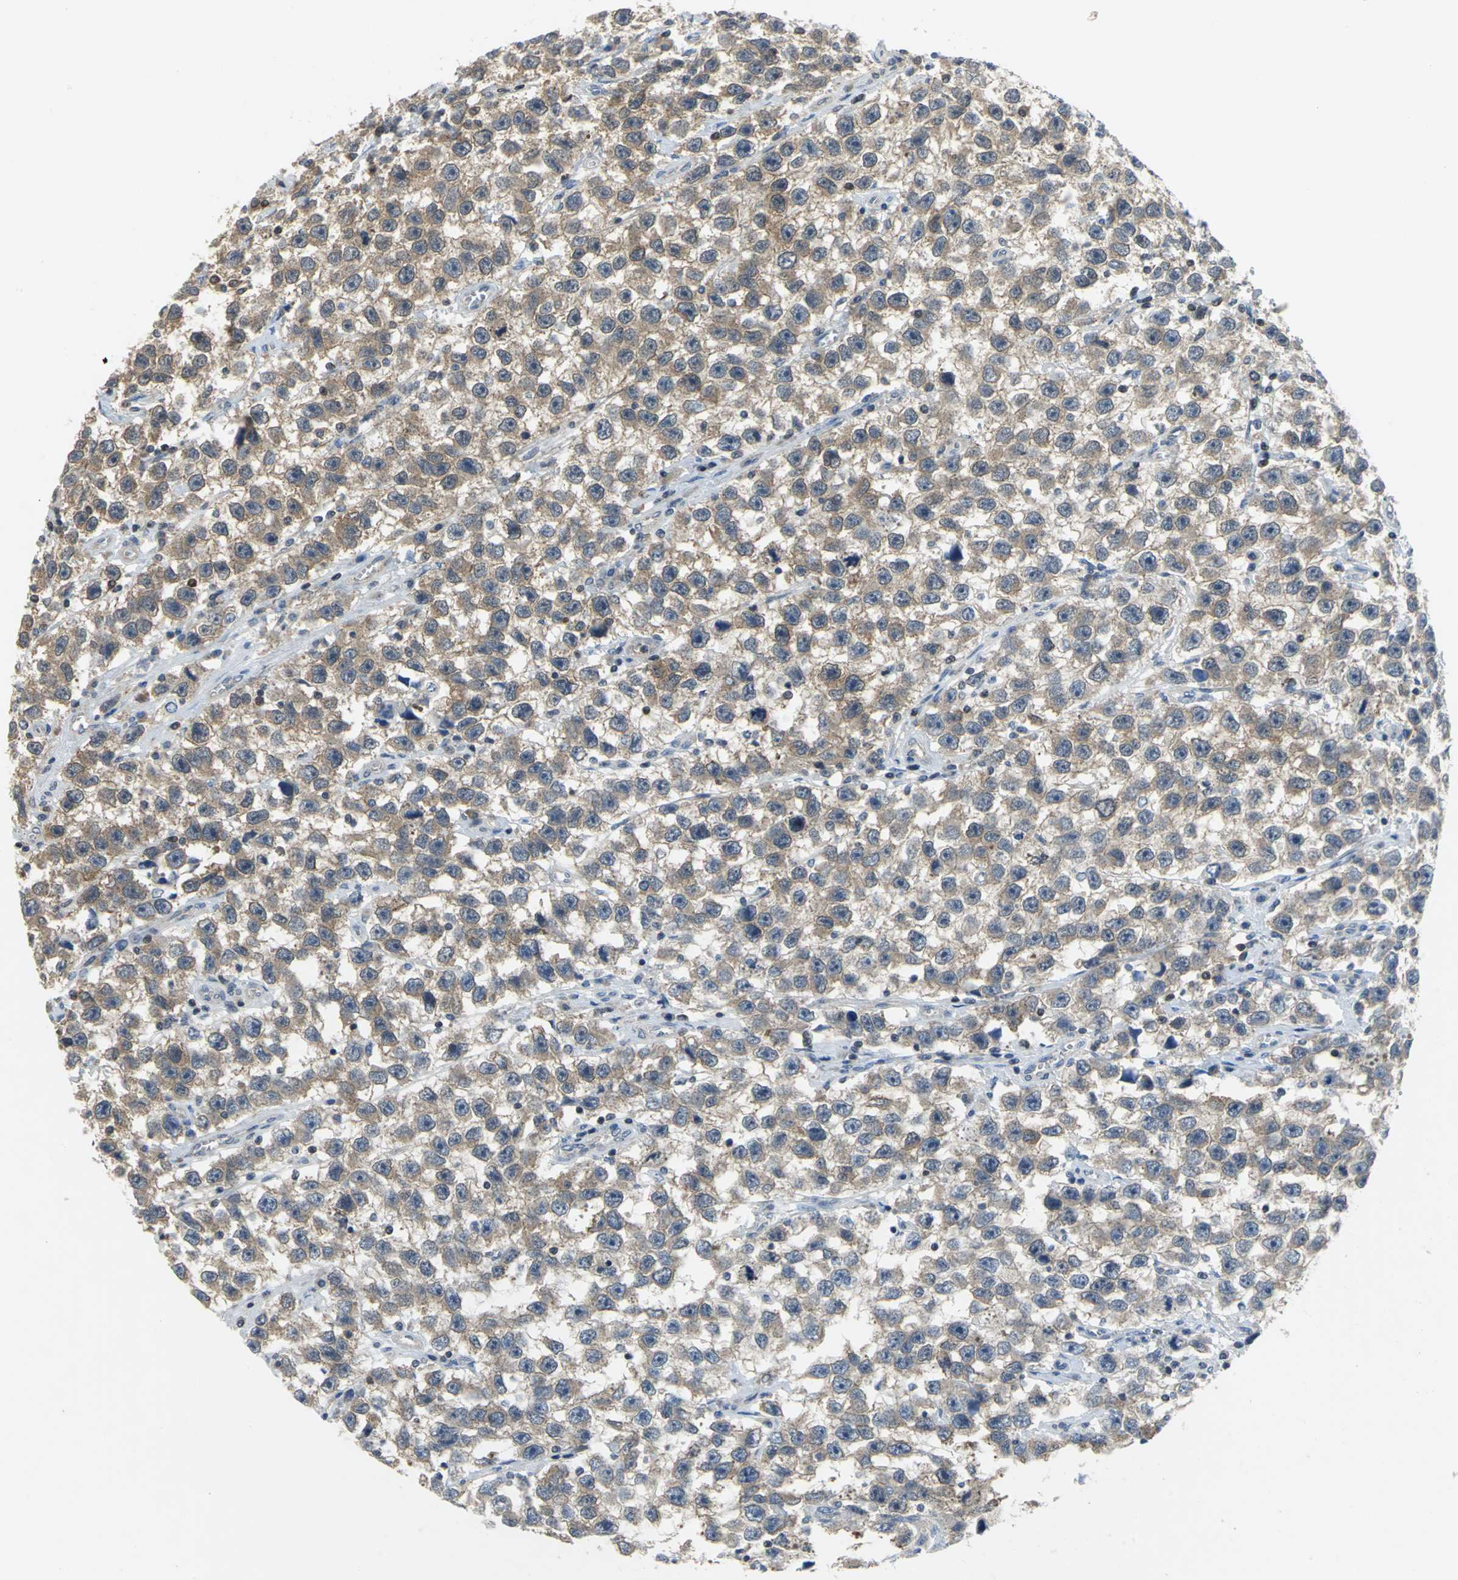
{"staining": {"intensity": "weak", "quantity": ">75%", "location": "cytoplasmic/membranous"}, "tissue": "testis cancer", "cell_type": "Tumor cells", "image_type": "cancer", "snomed": [{"axis": "morphology", "description": "Seminoma, NOS"}, {"axis": "topography", "description": "Testis"}], "caption": "Immunohistochemical staining of human testis seminoma exhibits weak cytoplasmic/membranous protein staining in approximately >75% of tumor cells.", "gene": "PPIA", "patient": {"sex": "male", "age": 33}}